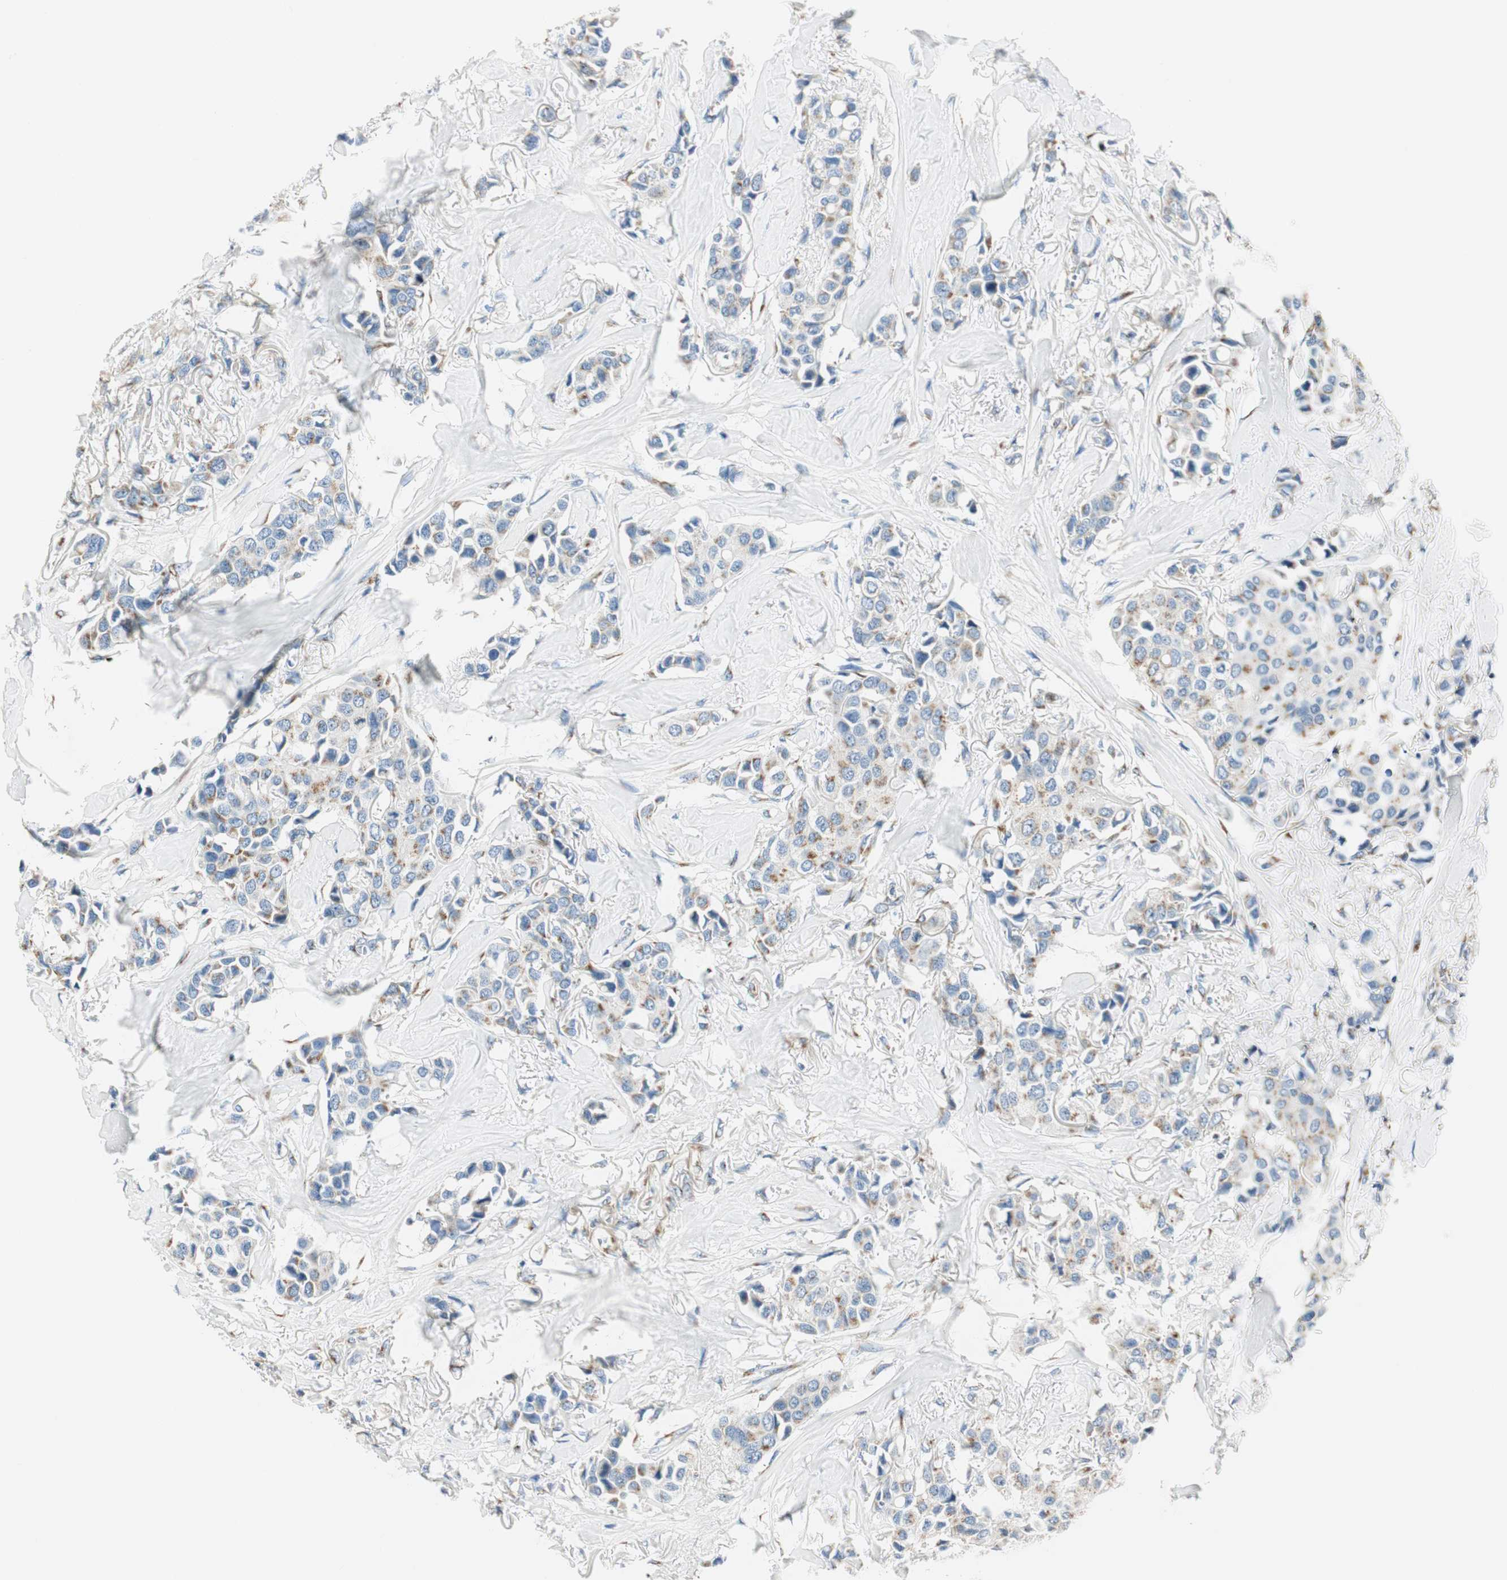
{"staining": {"intensity": "moderate", "quantity": "25%-75%", "location": "cytoplasmic/membranous"}, "tissue": "breast cancer", "cell_type": "Tumor cells", "image_type": "cancer", "snomed": [{"axis": "morphology", "description": "Duct carcinoma"}, {"axis": "topography", "description": "Breast"}], "caption": "Breast cancer (infiltrating ductal carcinoma) was stained to show a protein in brown. There is medium levels of moderate cytoplasmic/membranous staining in about 25%-75% of tumor cells.", "gene": "TMF1", "patient": {"sex": "female", "age": 80}}